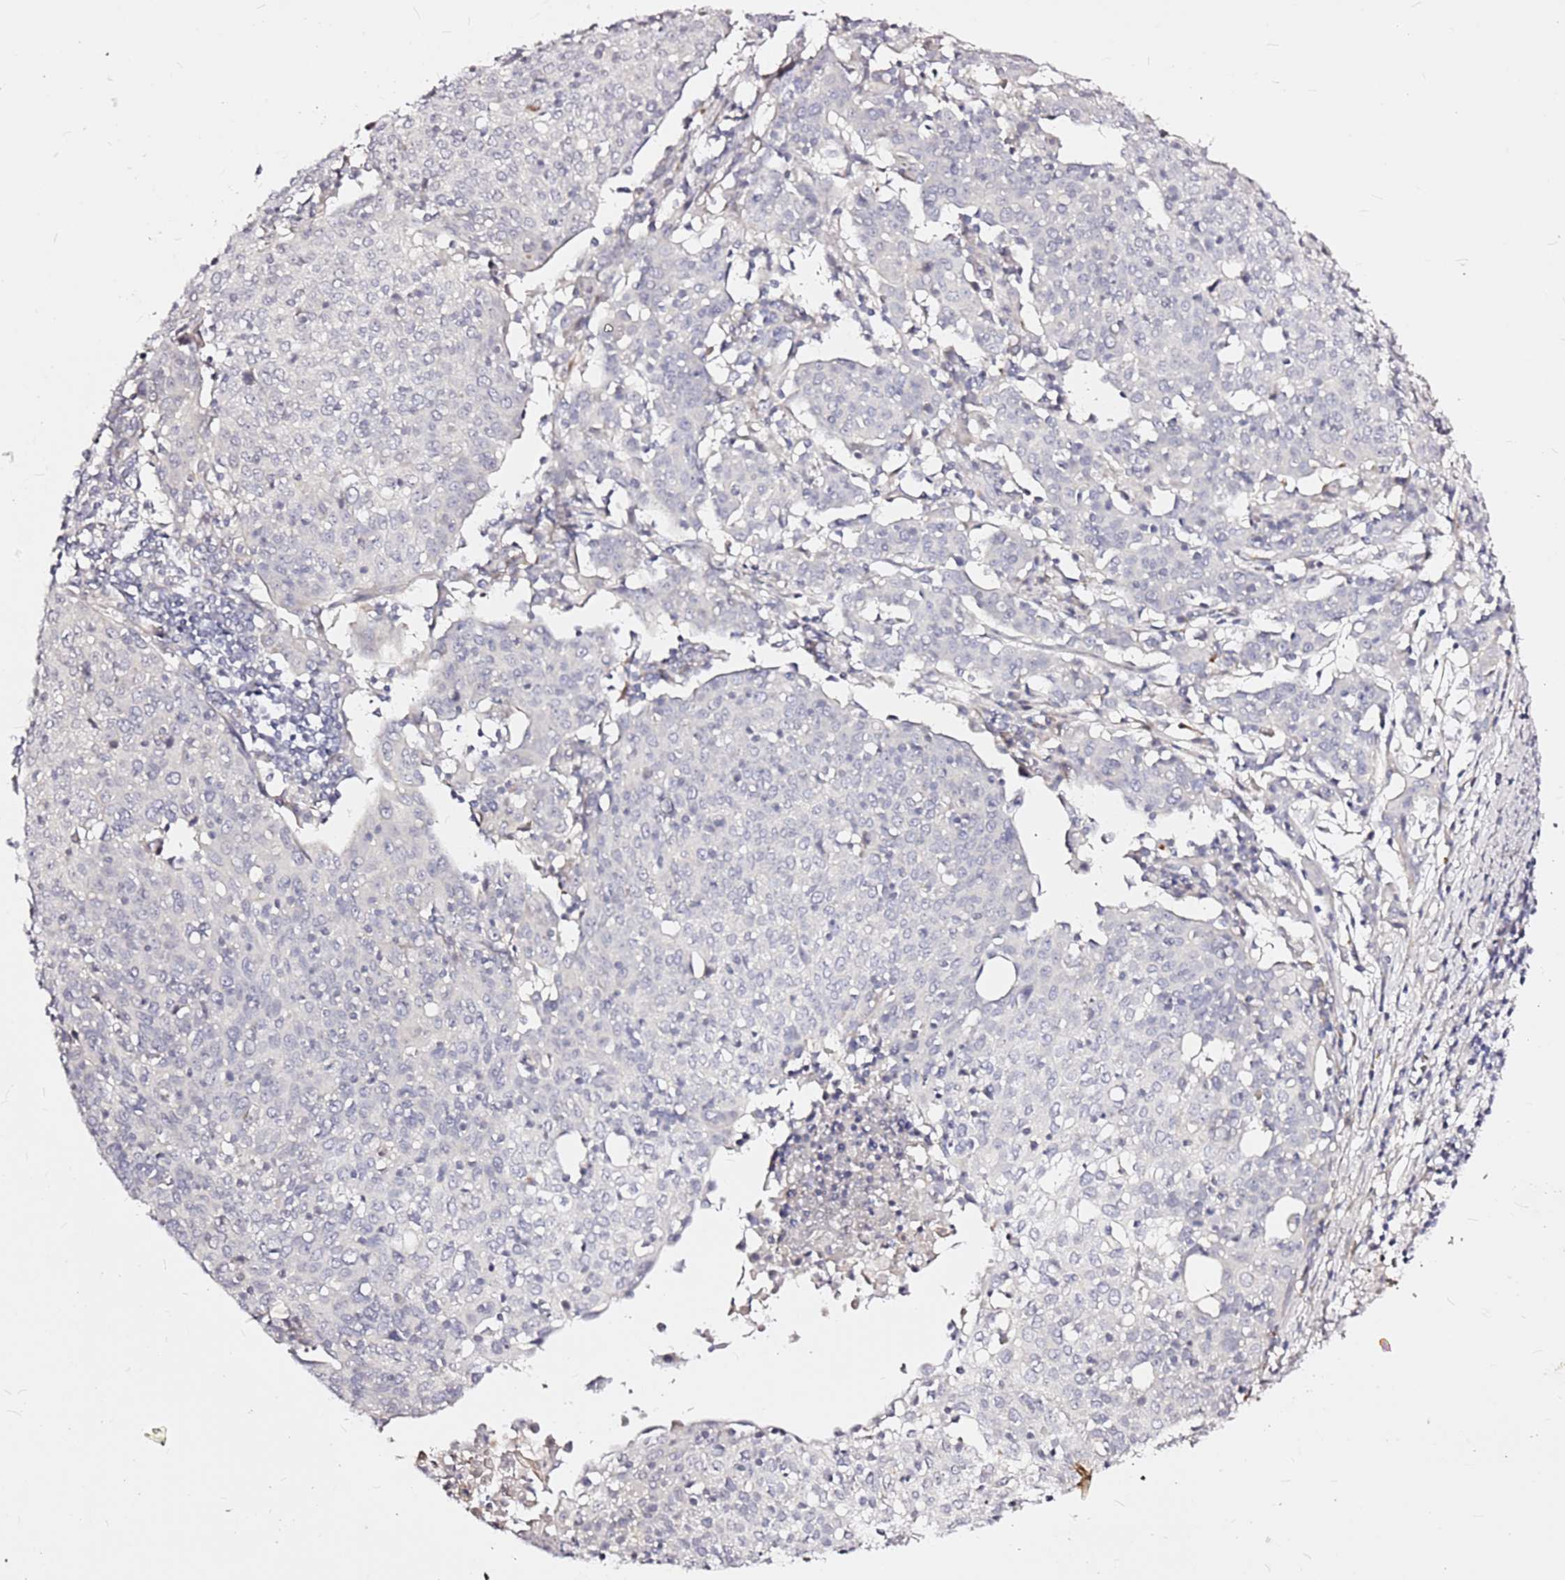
{"staining": {"intensity": "negative", "quantity": "none", "location": "none"}, "tissue": "cervical cancer", "cell_type": "Tumor cells", "image_type": "cancer", "snomed": [{"axis": "morphology", "description": "Squamous cell carcinoma, NOS"}, {"axis": "topography", "description": "Cervix"}], "caption": "The immunohistochemistry micrograph has no significant positivity in tumor cells of cervical cancer tissue.", "gene": "CASD1", "patient": {"sex": "female", "age": 67}}